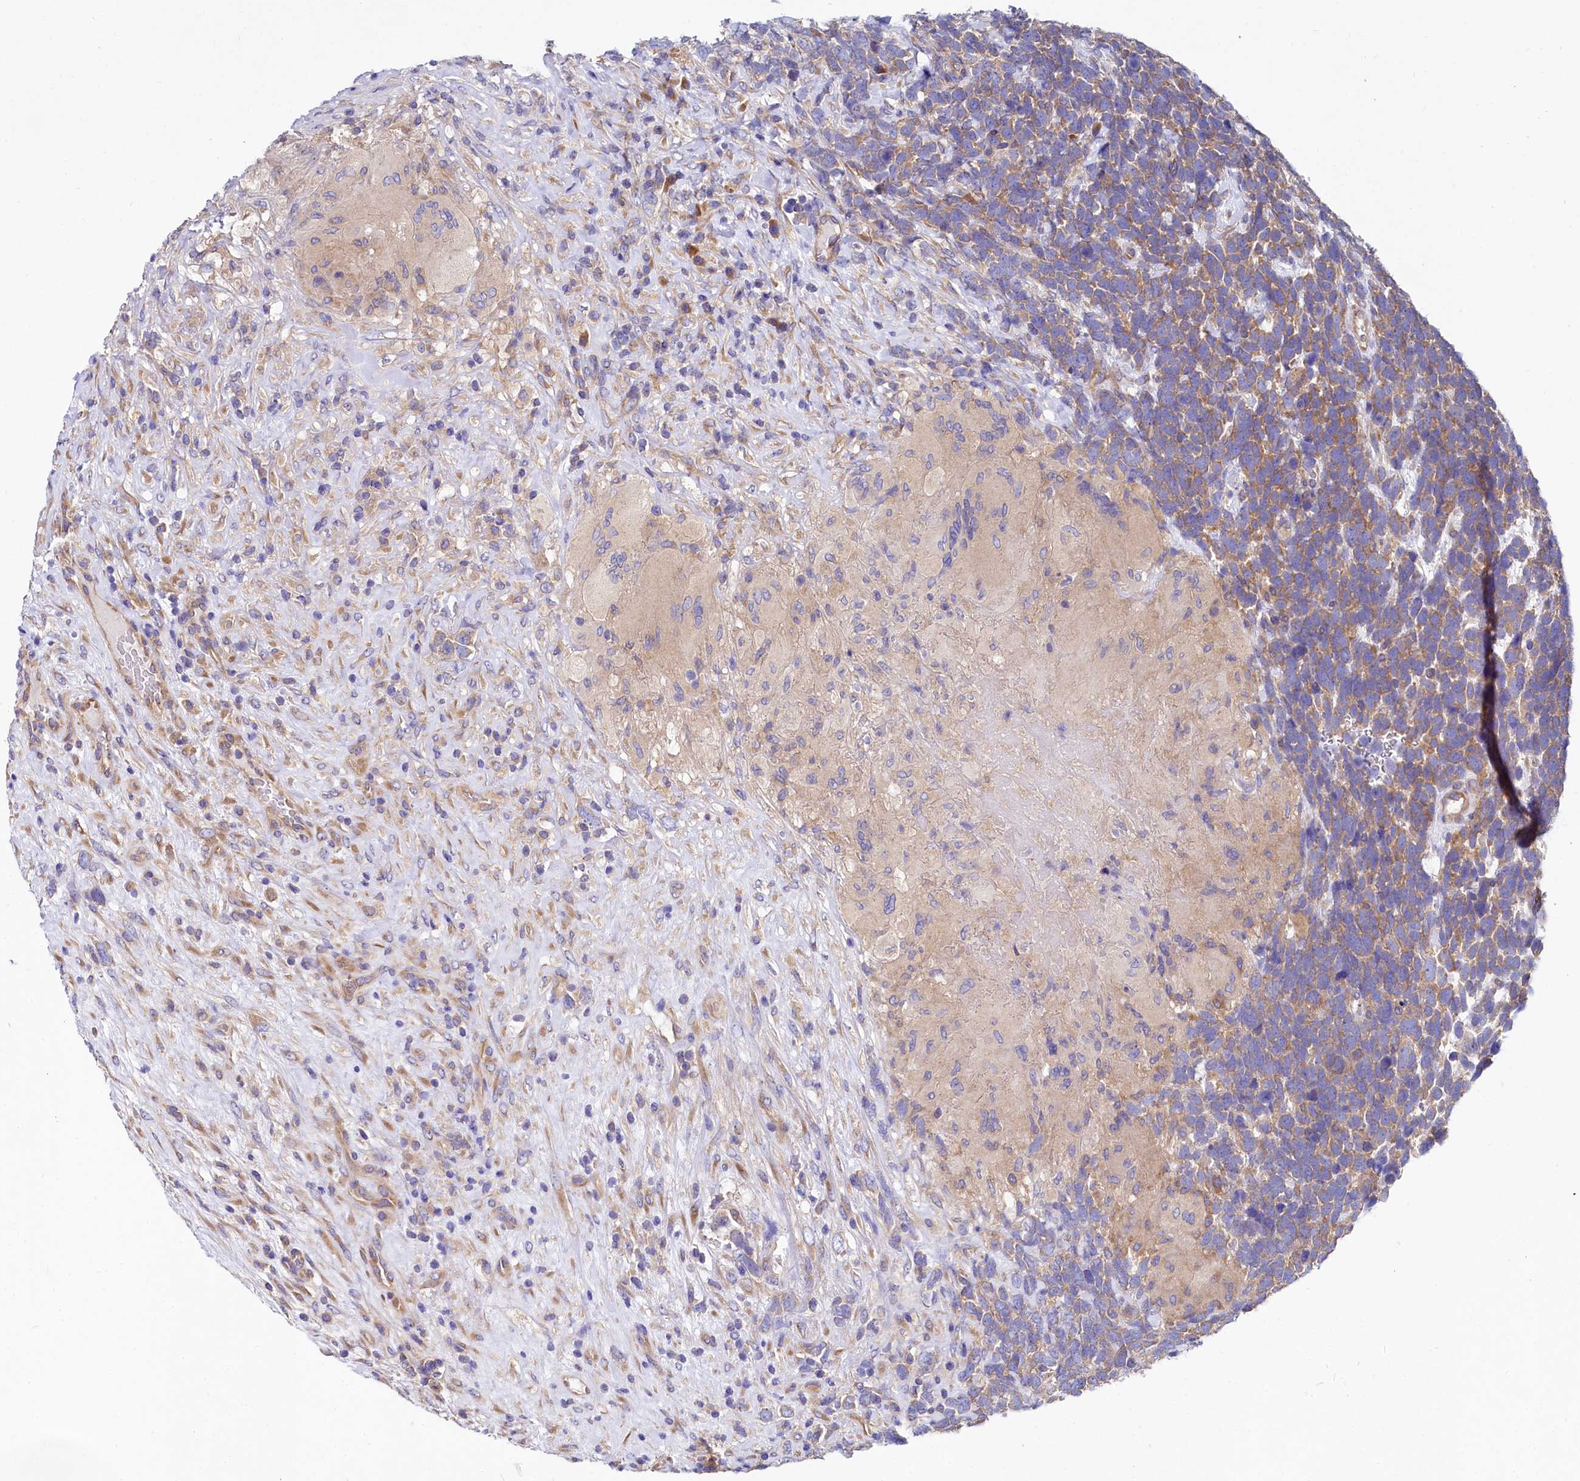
{"staining": {"intensity": "moderate", "quantity": ">75%", "location": "cytoplasmic/membranous"}, "tissue": "urothelial cancer", "cell_type": "Tumor cells", "image_type": "cancer", "snomed": [{"axis": "morphology", "description": "Urothelial carcinoma, High grade"}, {"axis": "topography", "description": "Urinary bladder"}], "caption": "High-magnification brightfield microscopy of urothelial carcinoma (high-grade) stained with DAB (3,3'-diaminobenzidine) (brown) and counterstained with hematoxylin (blue). tumor cells exhibit moderate cytoplasmic/membranous staining is present in about>75% of cells.", "gene": "QARS1", "patient": {"sex": "female", "age": 82}}